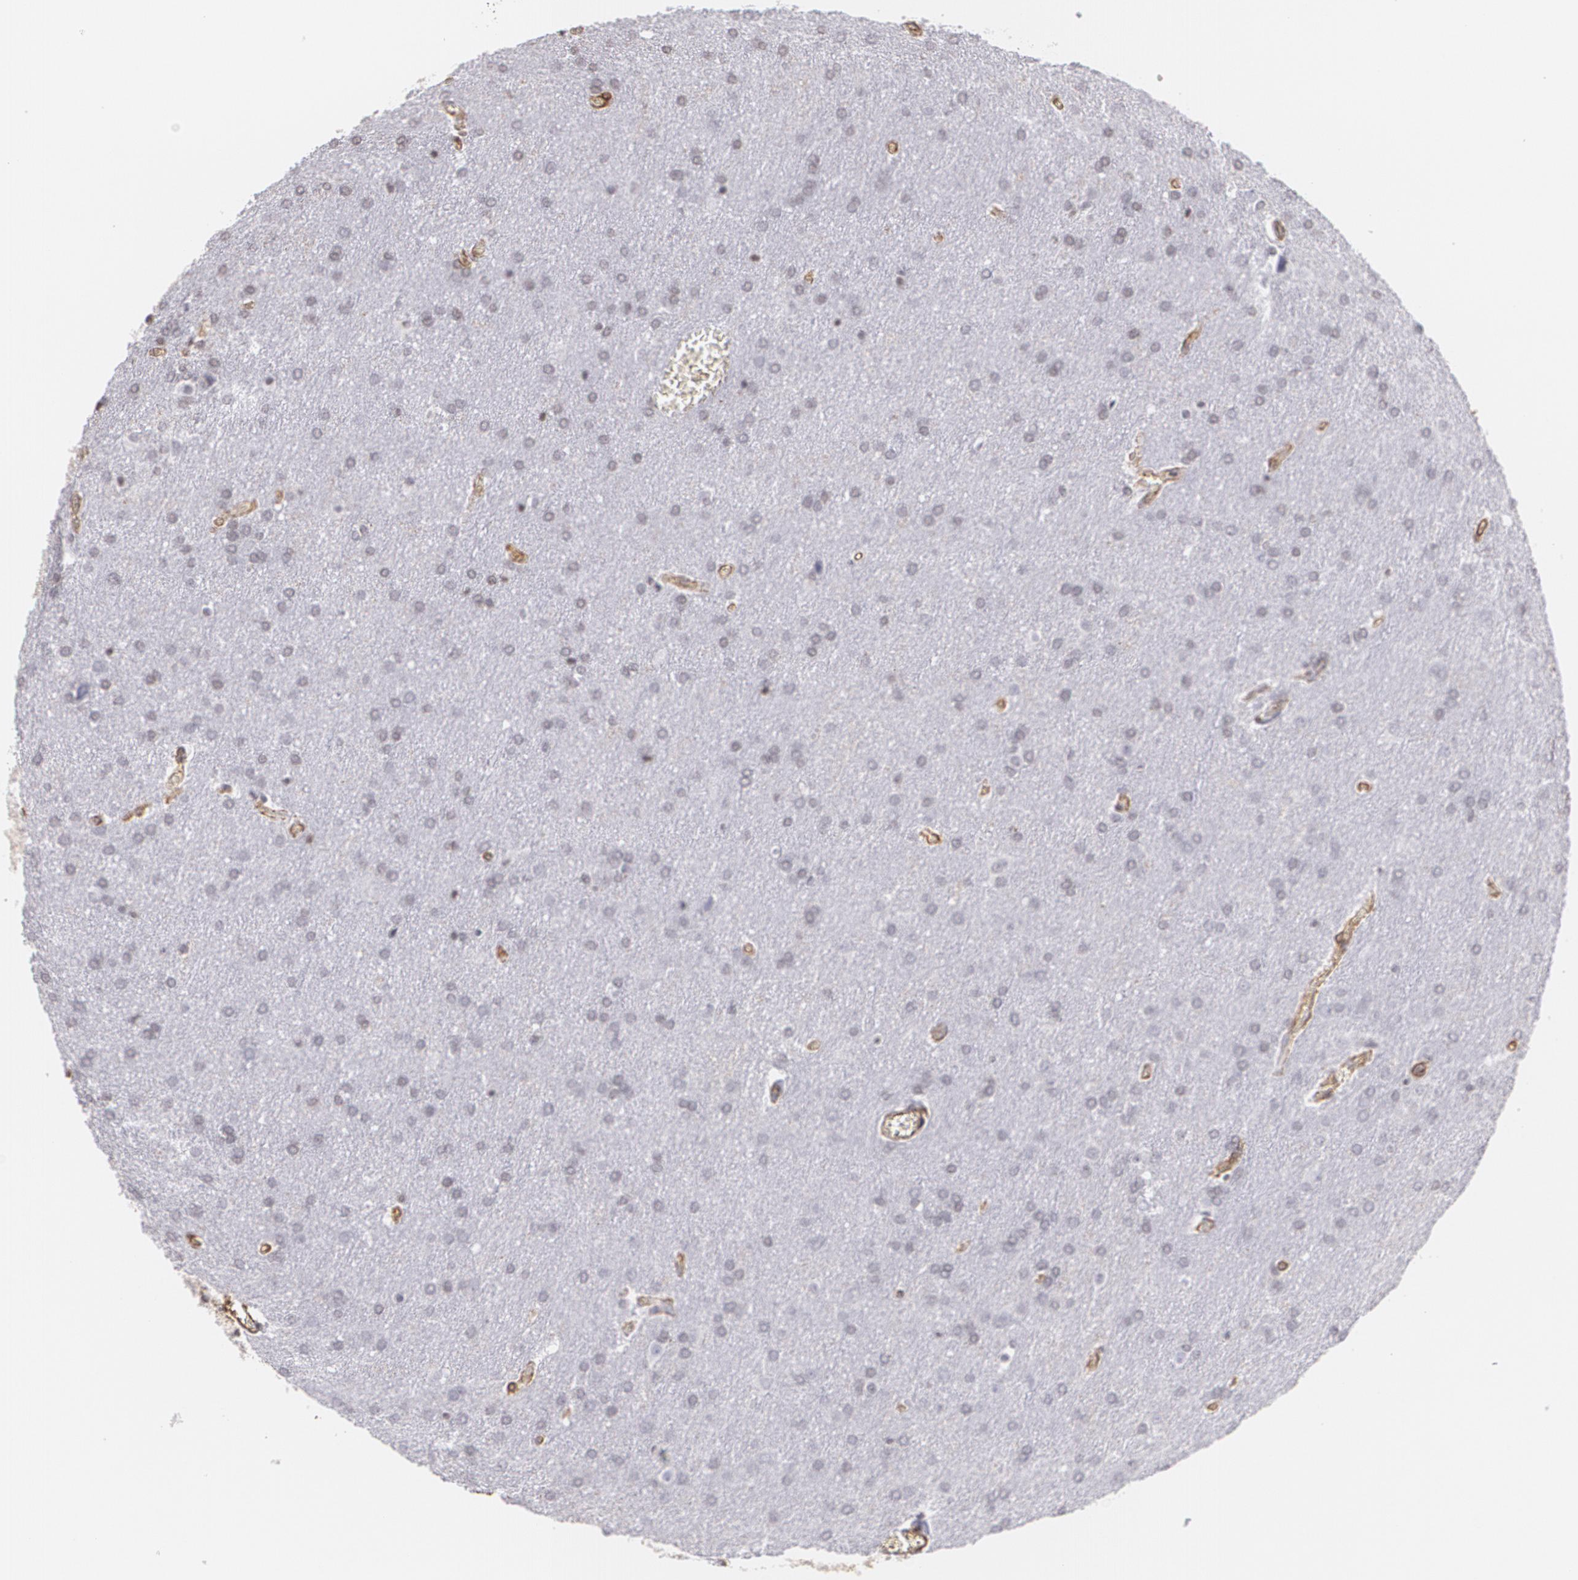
{"staining": {"intensity": "negative", "quantity": "none", "location": "none"}, "tissue": "glioma", "cell_type": "Tumor cells", "image_type": "cancer", "snomed": [{"axis": "morphology", "description": "Glioma, malignant, Low grade"}, {"axis": "topography", "description": "Brain"}], "caption": "Immunohistochemical staining of malignant low-grade glioma displays no significant positivity in tumor cells.", "gene": "VAMP1", "patient": {"sex": "female", "age": 32}}